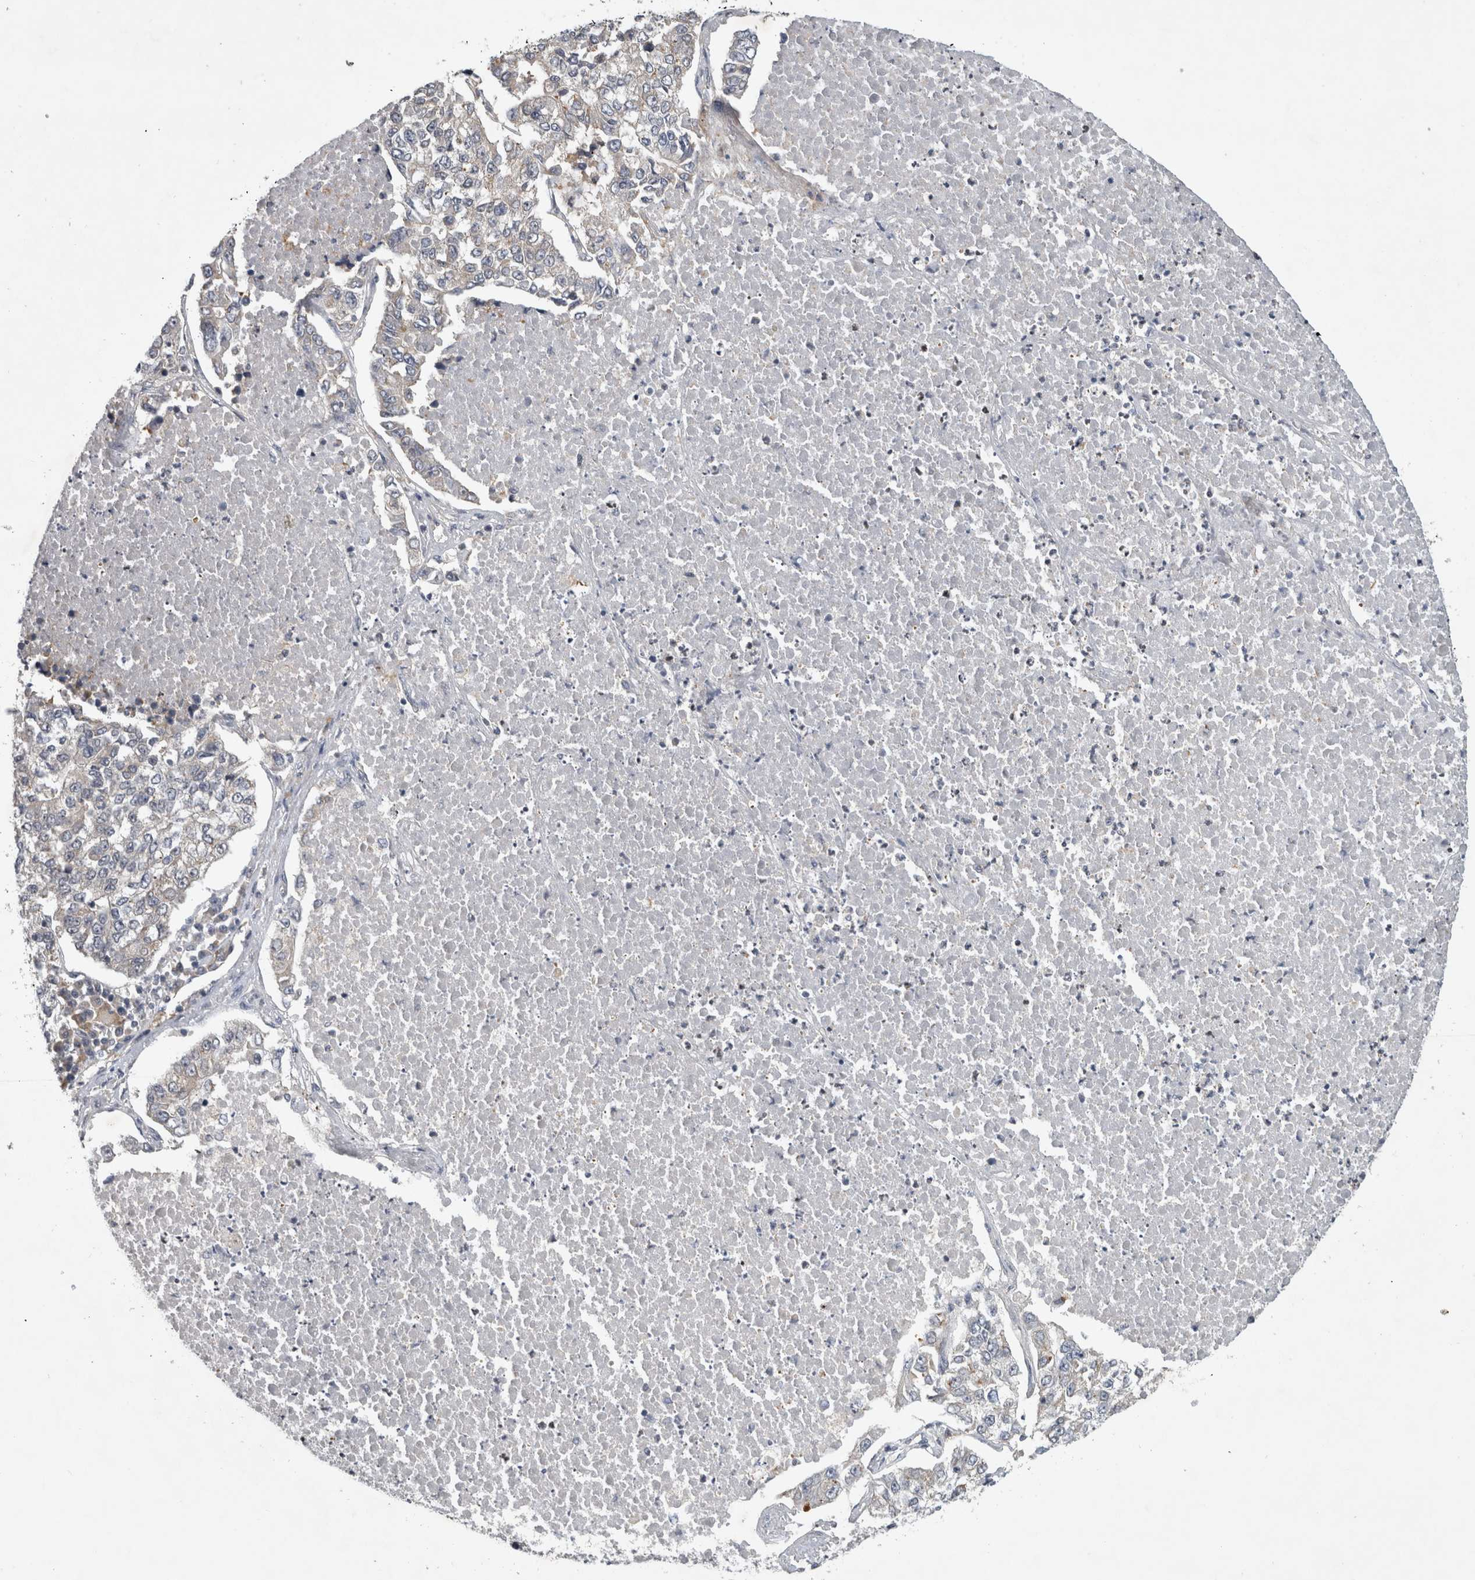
{"staining": {"intensity": "negative", "quantity": "none", "location": "none"}, "tissue": "lung cancer", "cell_type": "Tumor cells", "image_type": "cancer", "snomed": [{"axis": "morphology", "description": "Adenocarcinoma, NOS"}, {"axis": "topography", "description": "Lung"}], "caption": "Lung adenocarcinoma was stained to show a protein in brown. There is no significant expression in tumor cells.", "gene": "AASDHPPT", "patient": {"sex": "male", "age": 49}}